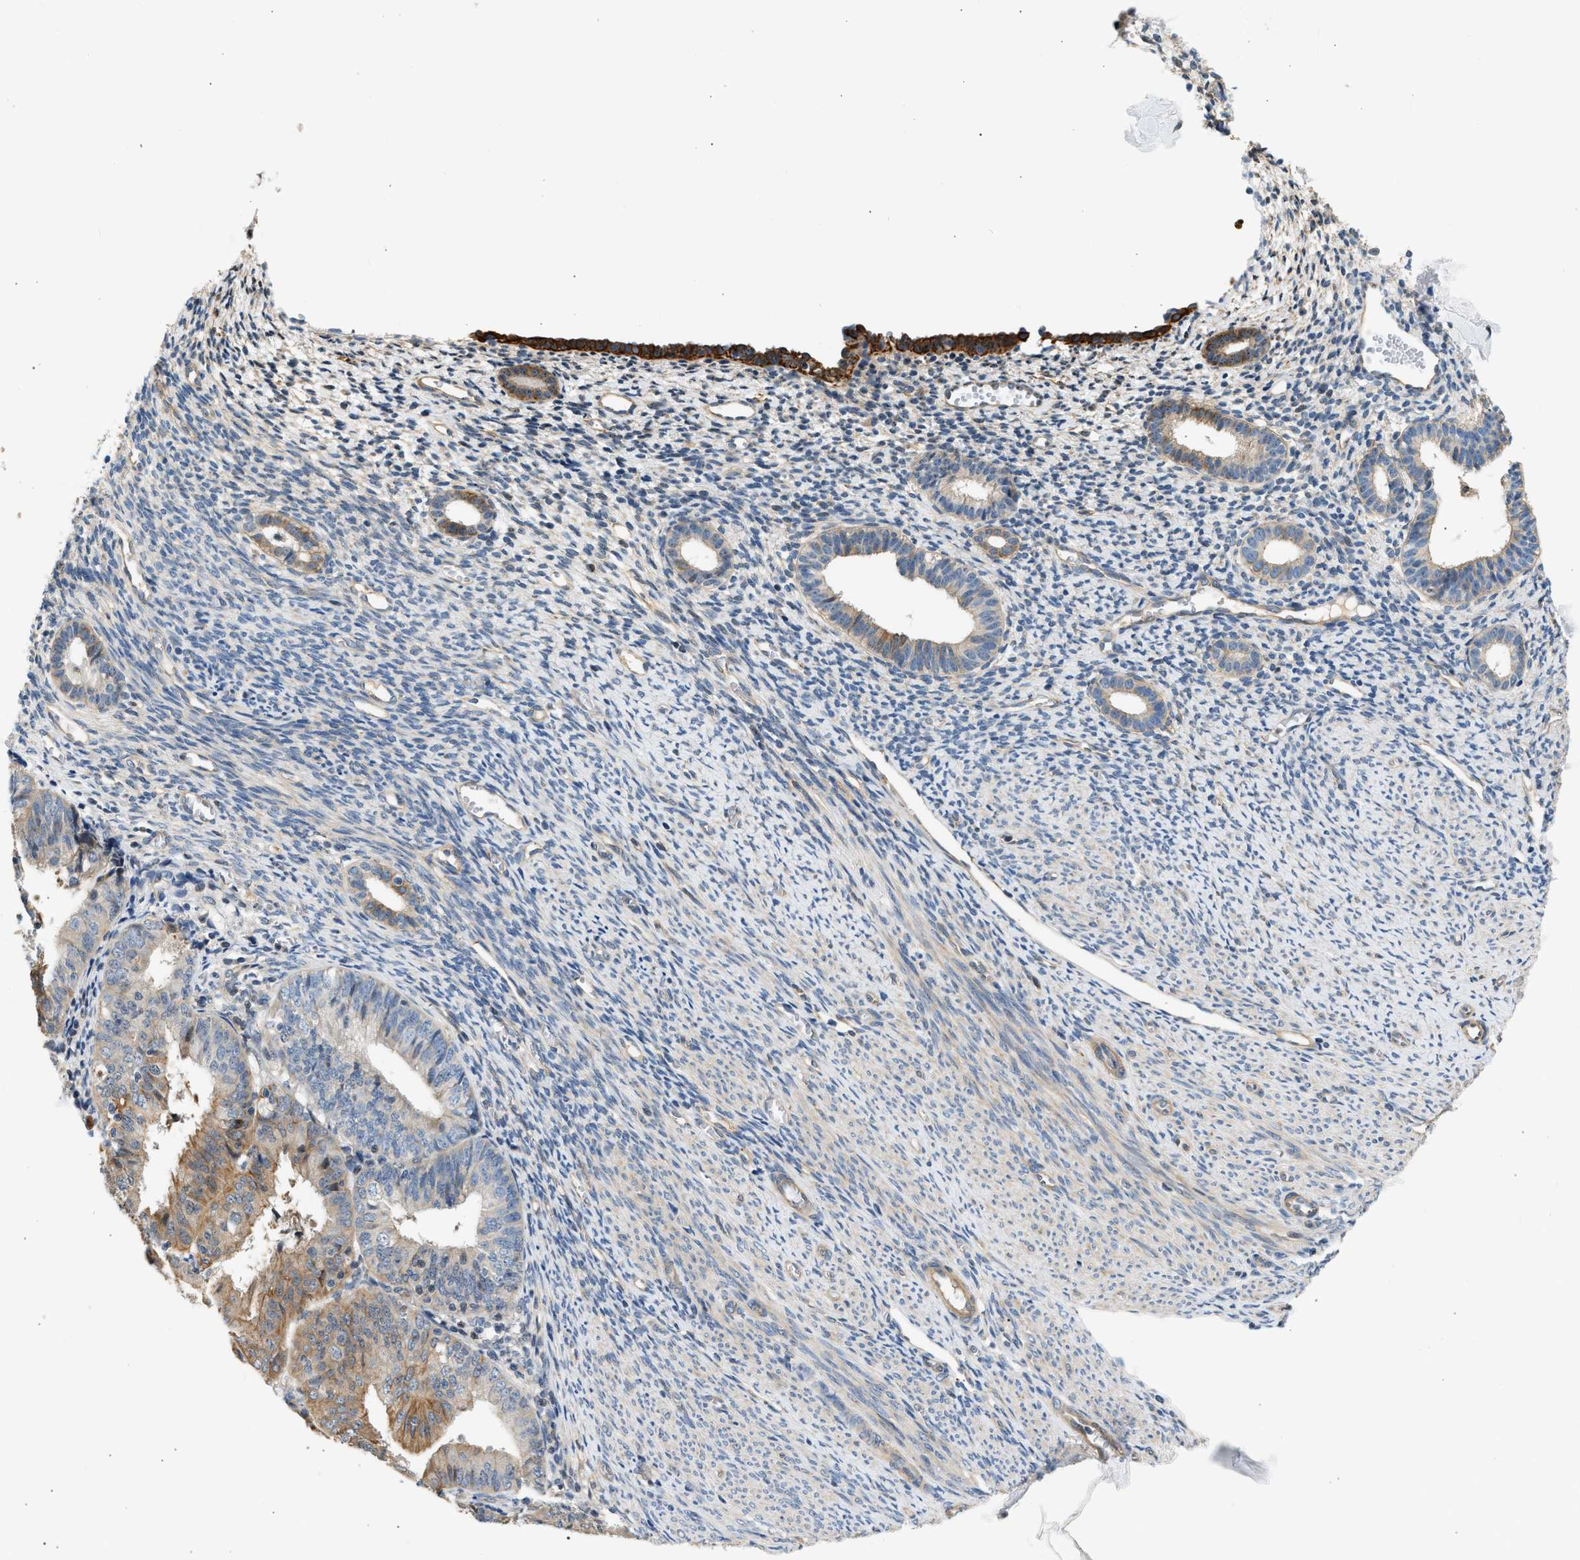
{"staining": {"intensity": "weak", "quantity": "<25%", "location": "cytoplasmic/membranous"}, "tissue": "endometrium", "cell_type": "Cells in endometrial stroma", "image_type": "normal", "snomed": [{"axis": "morphology", "description": "Normal tissue, NOS"}, {"axis": "morphology", "description": "Adenocarcinoma, NOS"}, {"axis": "topography", "description": "Endometrium"}], "caption": "This is an IHC histopathology image of benign endometrium. There is no staining in cells in endometrial stroma.", "gene": "WDR31", "patient": {"sex": "female", "age": 57}}